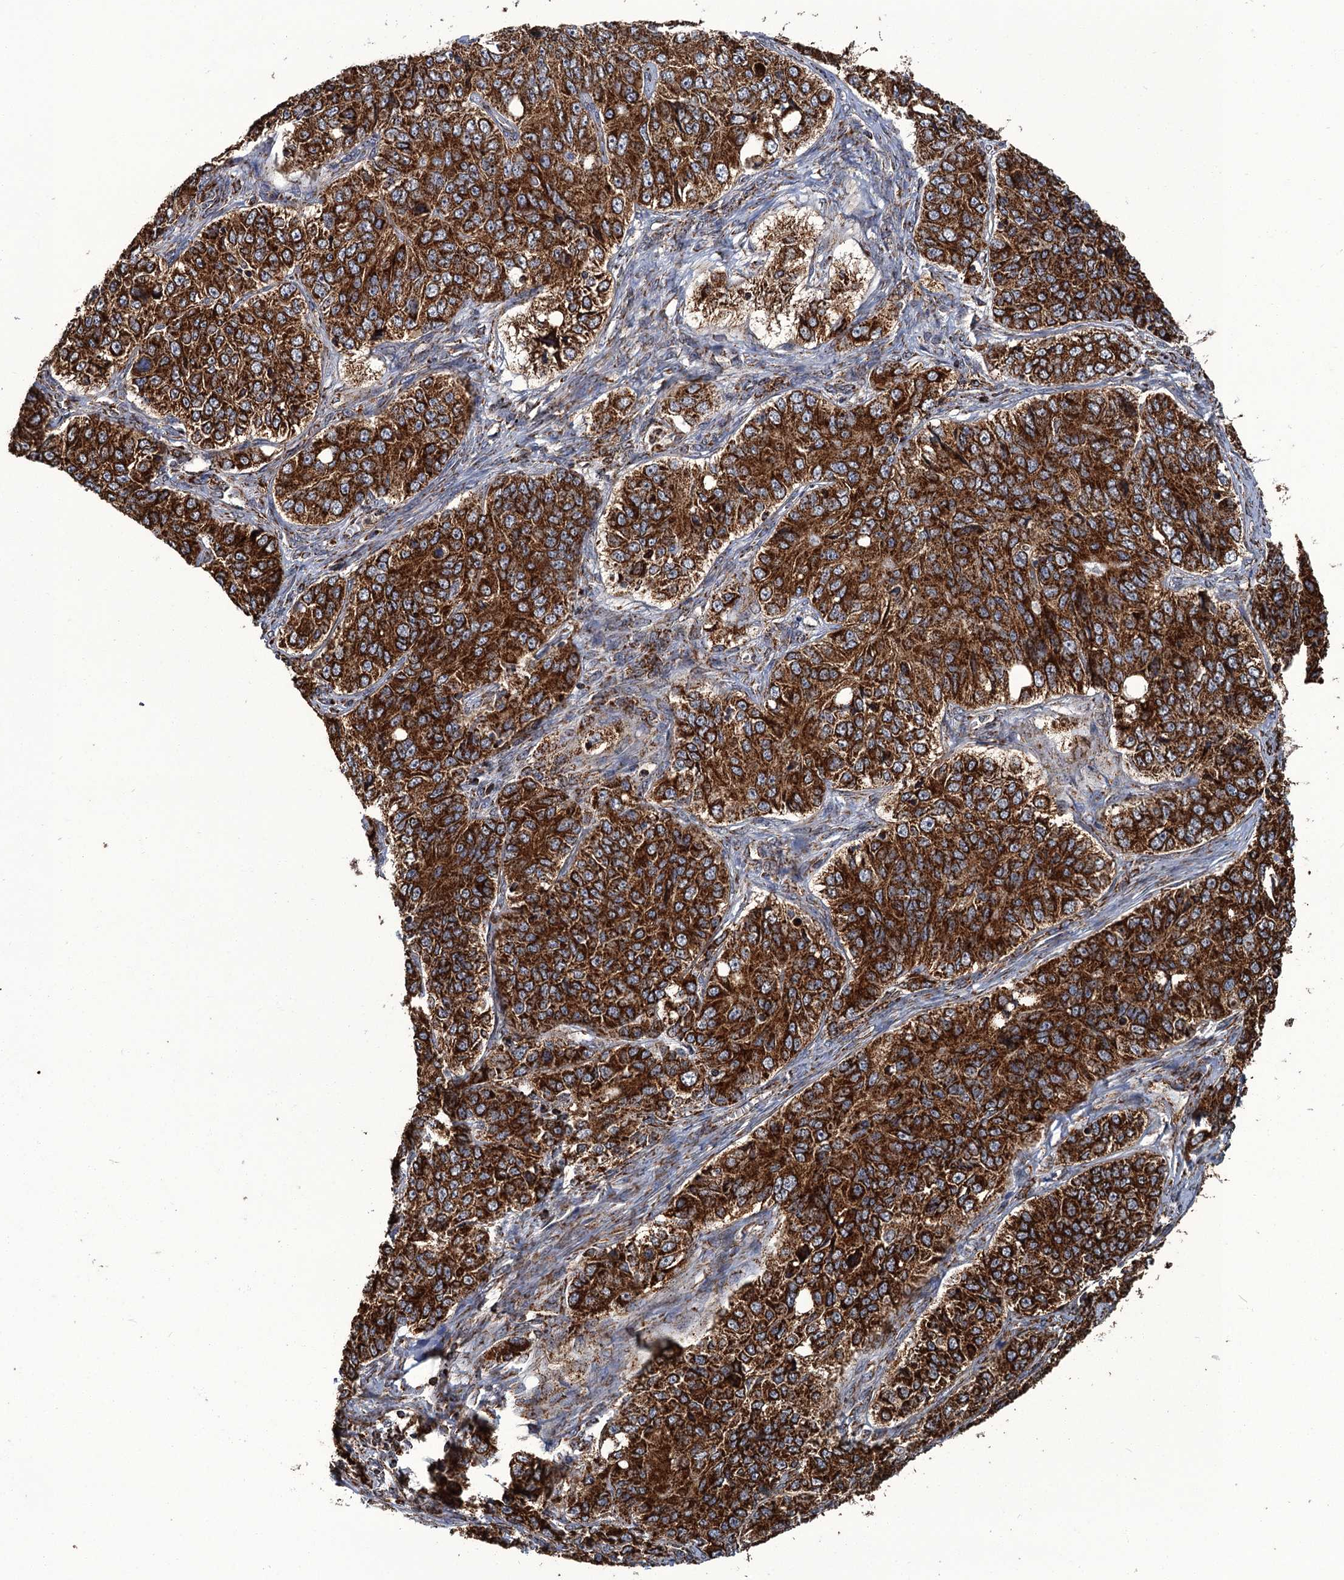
{"staining": {"intensity": "strong", "quantity": ">75%", "location": "cytoplasmic/membranous"}, "tissue": "ovarian cancer", "cell_type": "Tumor cells", "image_type": "cancer", "snomed": [{"axis": "morphology", "description": "Carcinoma, endometroid"}, {"axis": "topography", "description": "Ovary"}], "caption": "Immunohistochemistry (IHC) (DAB) staining of ovarian cancer (endometroid carcinoma) displays strong cytoplasmic/membranous protein positivity in approximately >75% of tumor cells. The protein of interest is shown in brown color, while the nuclei are stained blue.", "gene": "APH1A", "patient": {"sex": "female", "age": 51}}